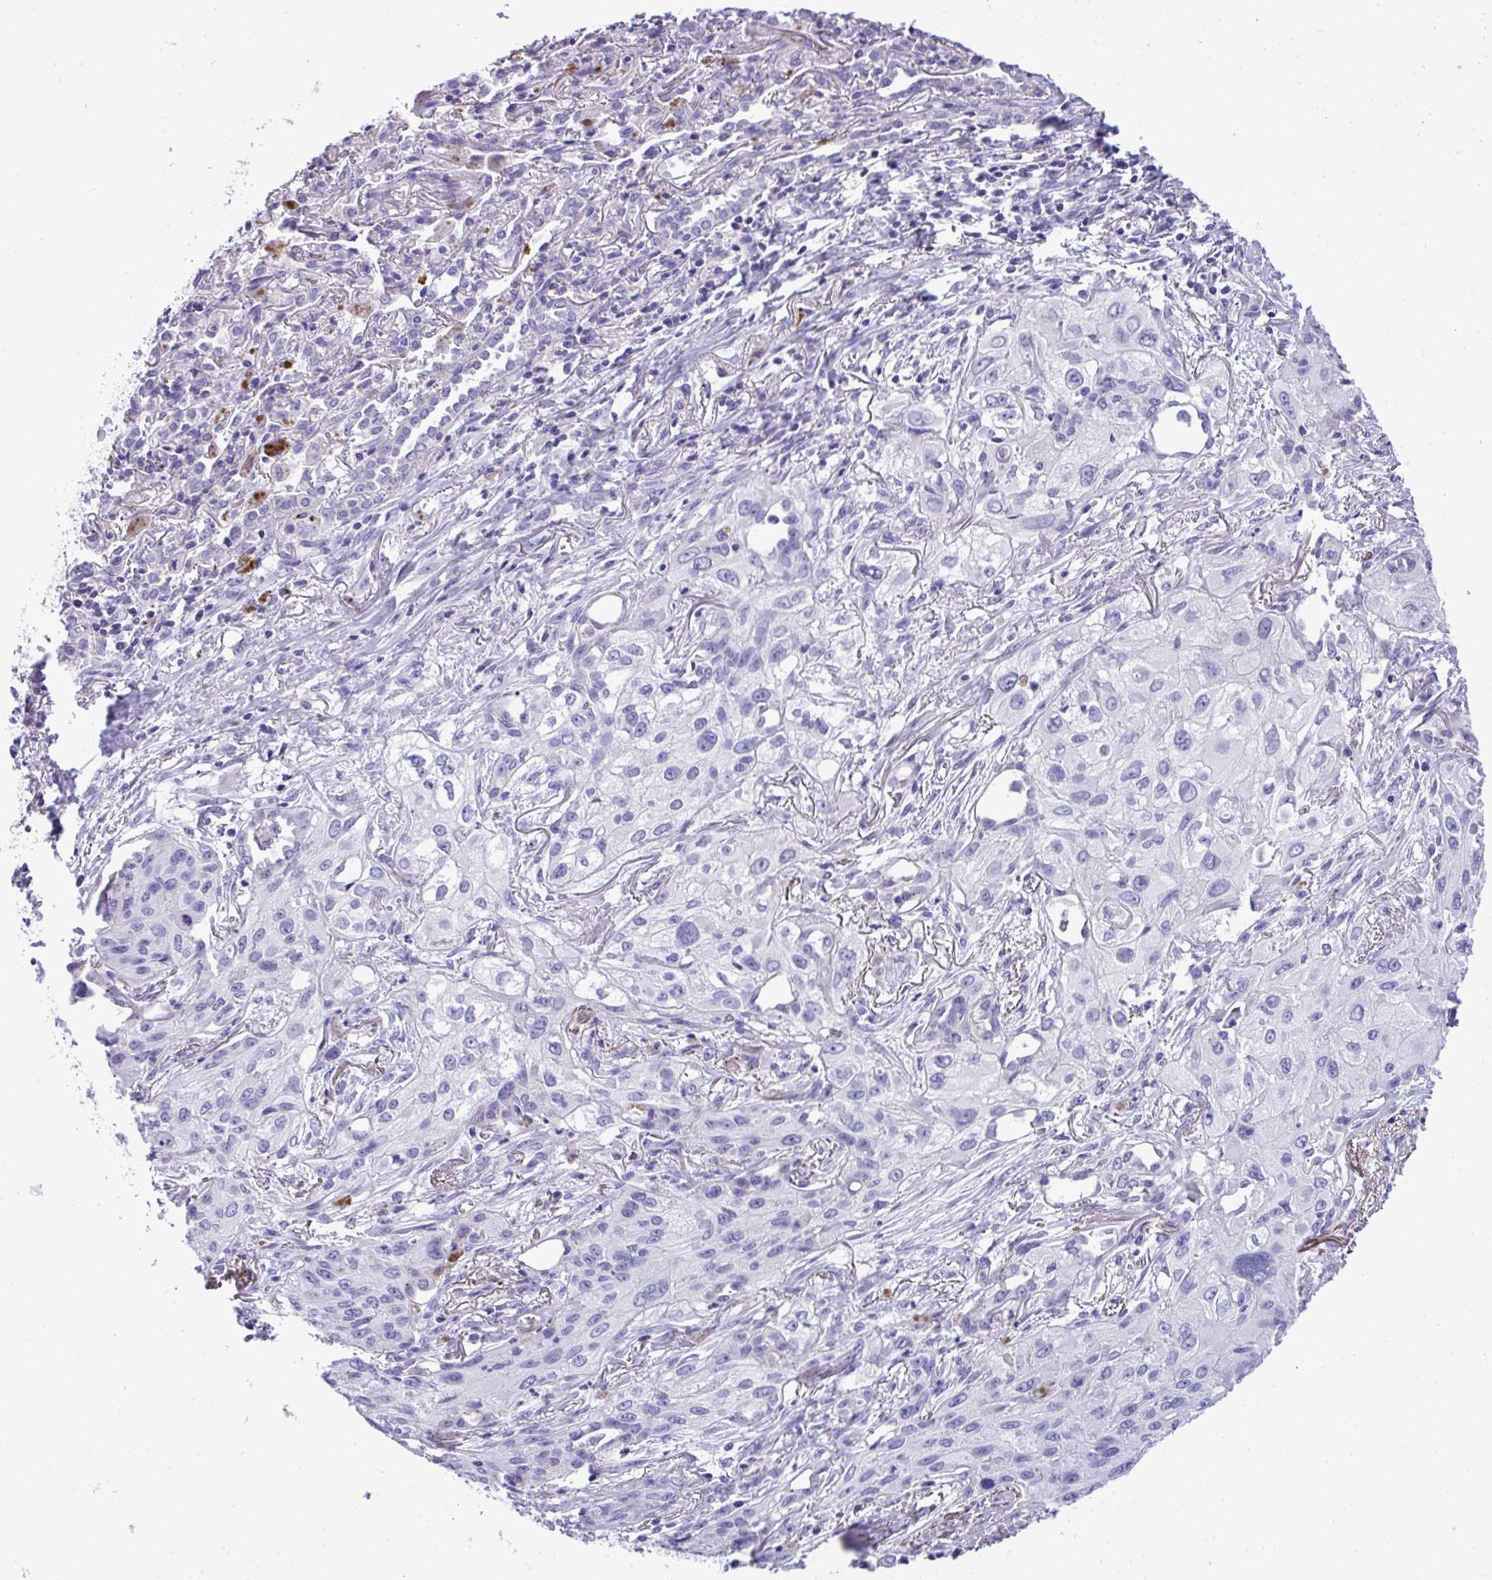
{"staining": {"intensity": "negative", "quantity": "none", "location": "none"}, "tissue": "lung cancer", "cell_type": "Tumor cells", "image_type": "cancer", "snomed": [{"axis": "morphology", "description": "Squamous cell carcinoma, NOS"}, {"axis": "topography", "description": "Lung"}], "caption": "Immunohistochemical staining of human lung cancer (squamous cell carcinoma) displays no significant expression in tumor cells. (Stains: DAB immunohistochemistry with hematoxylin counter stain, Microscopy: brightfield microscopy at high magnification).", "gene": "ST6GALNAC3", "patient": {"sex": "male", "age": 71}}